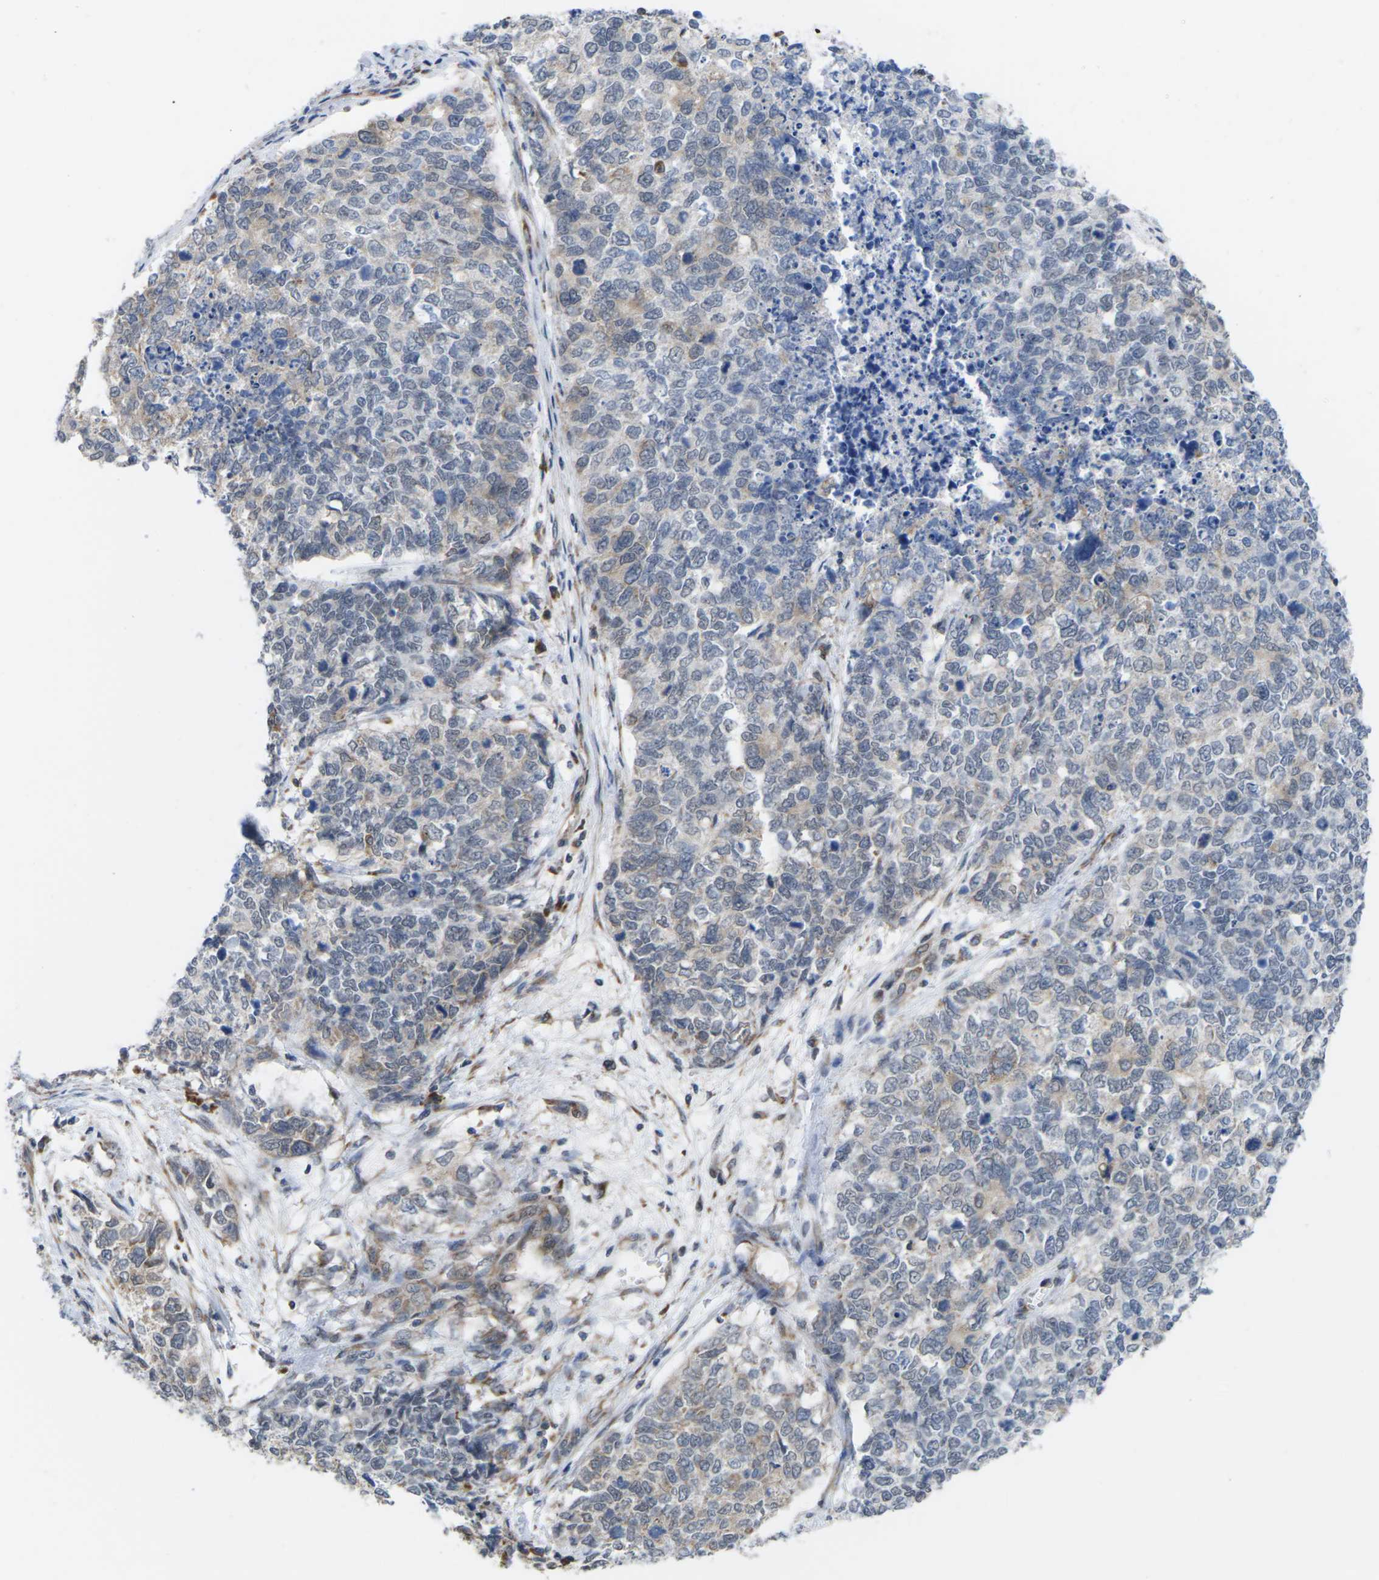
{"staining": {"intensity": "negative", "quantity": "none", "location": "none"}, "tissue": "cervical cancer", "cell_type": "Tumor cells", "image_type": "cancer", "snomed": [{"axis": "morphology", "description": "Squamous cell carcinoma, NOS"}, {"axis": "topography", "description": "Cervix"}], "caption": "A histopathology image of cervical cancer (squamous cell carcinoma) stained for a protein shows no brown staining in tumor cells.", "gene": "PDZK1IP1", "patient": {"sex": "female", "age": 63}}